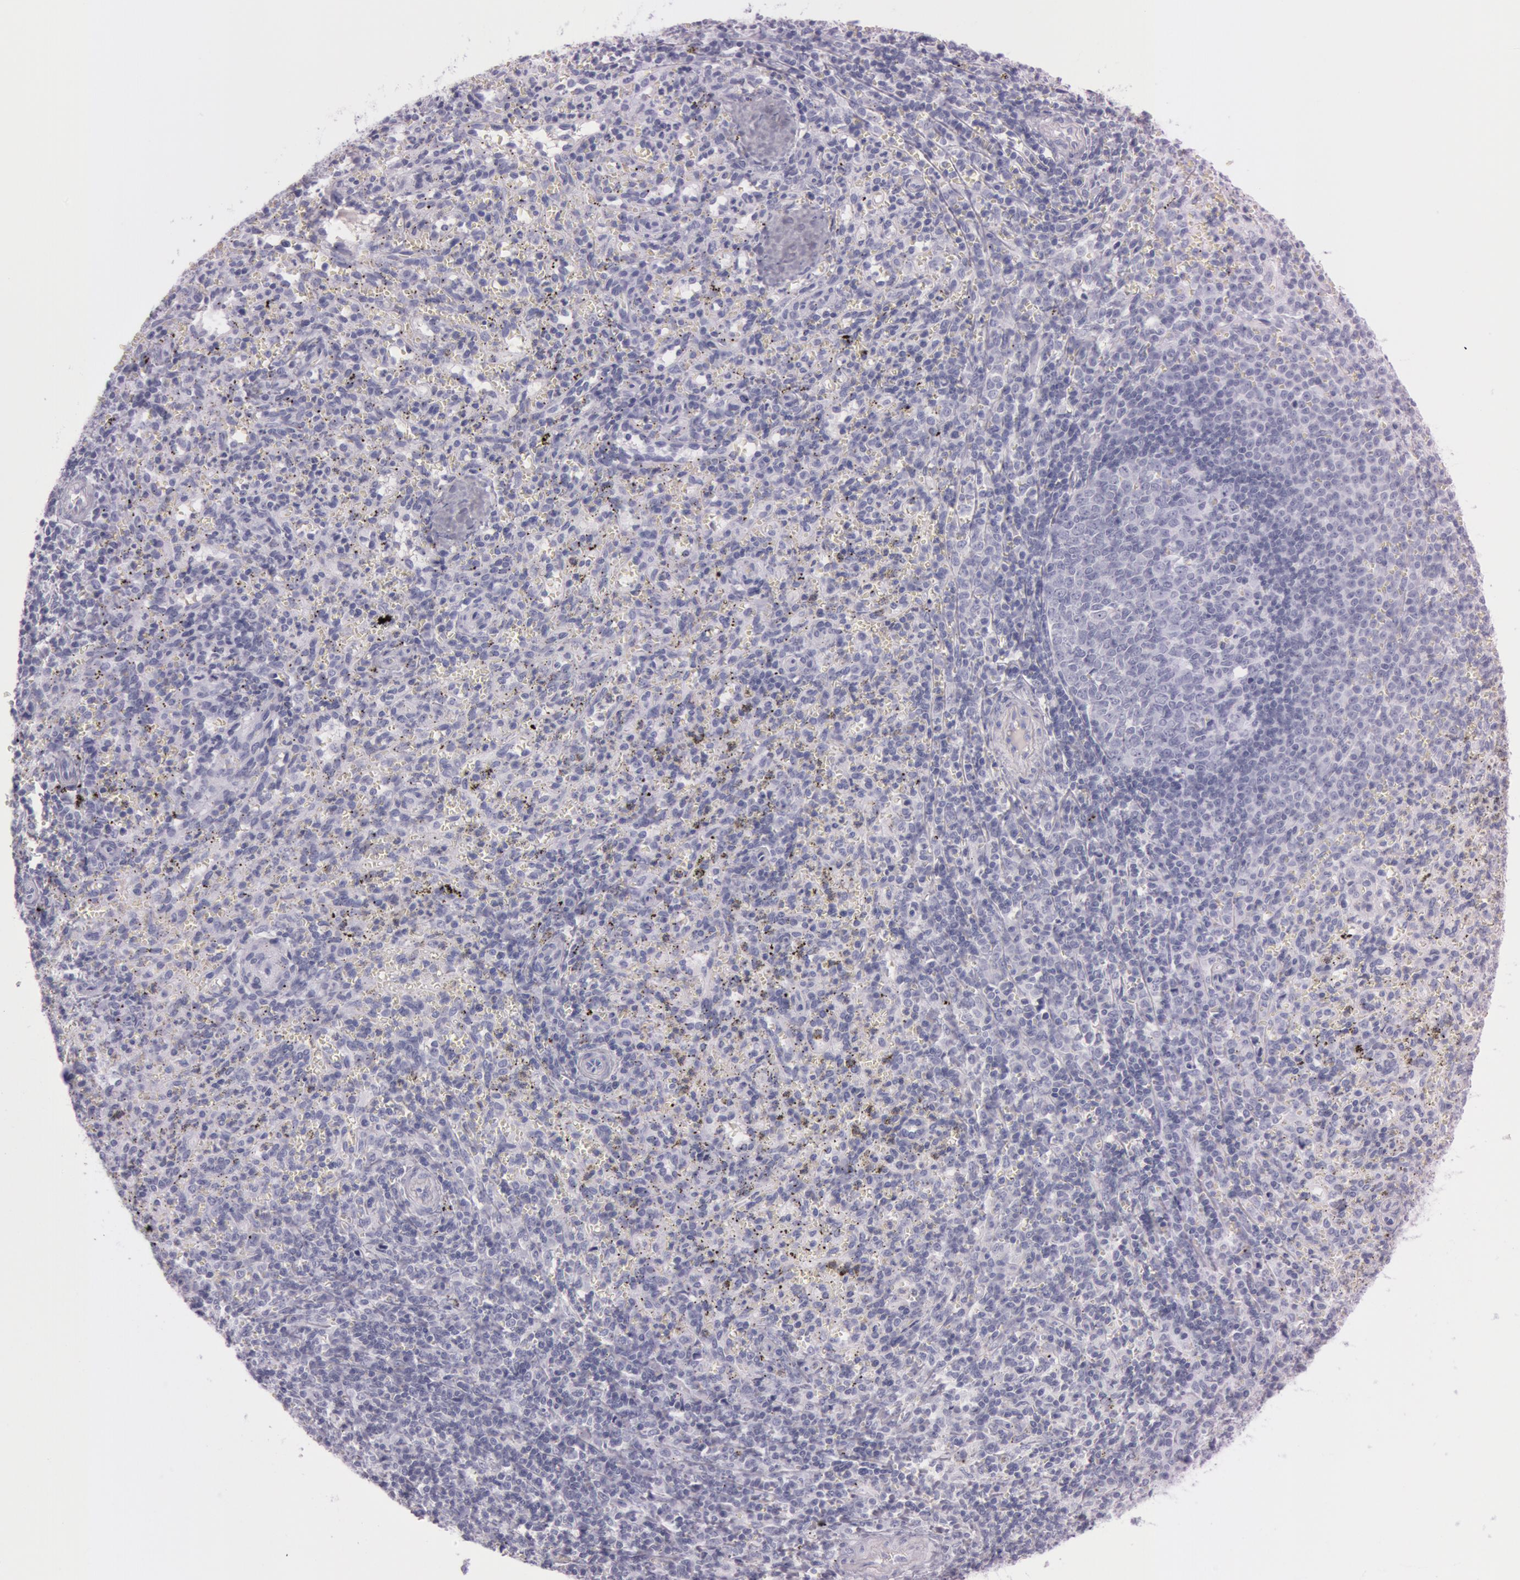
{"staining": {"intensity": "negative", "quantity": "none", "location": "none"}, "tissue": "spleen", "cell_type": "Cells in red pulp", "image_type": "normal", "snomed": [{"axis": "morphology", "description": "Normal tissue, NOS"}, {"axis": "topography", "description": "Spleen"}], "caption": "Immunohistochemistry of benign human spleen displays no staining in cells in red pulp. (IHC, brightfield microscopy, high magnification).", "gene": "S100A7", "patient": {"sex": "female", "age": 10}}